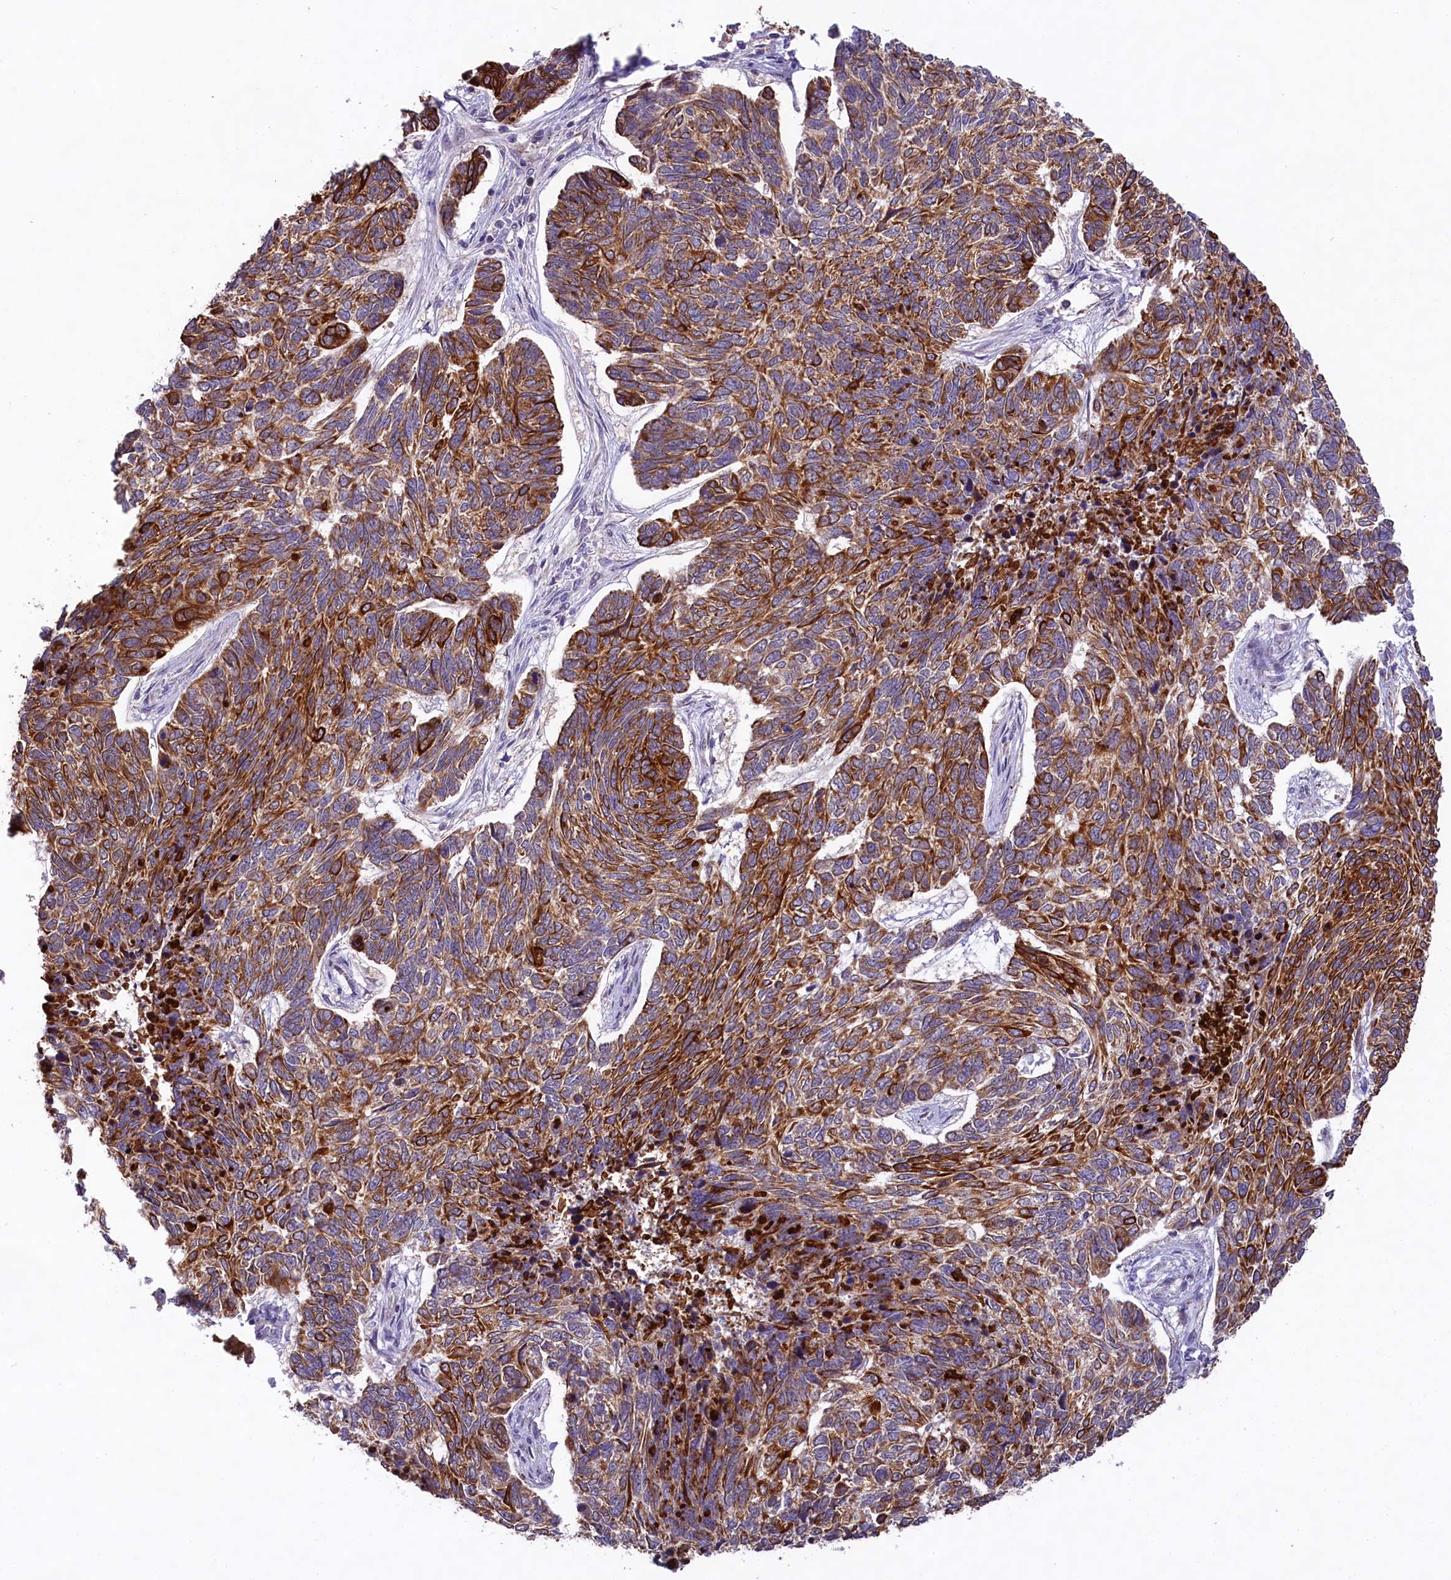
{"staining": {"intensity": "strong", "quantity": "25%-75%", "location": "cytoplasmic/membranous"}, "tissue": "skin cancer", "cell_type": "Tumor cells", "image_type": "cancer", "snomed": [{"axis": "morphology", "description": "Basal cell carcinoma"}, {"axis": "topography", "description": "Skin"}], "caption": "Protein analysis of skin cancer tissue demonstrates strong cytoplasmic/membranous positivity in approximately 25%-75% of tumor cells.", "gene": "CARD8", "patient": {"sex": "female", "age": 65}}